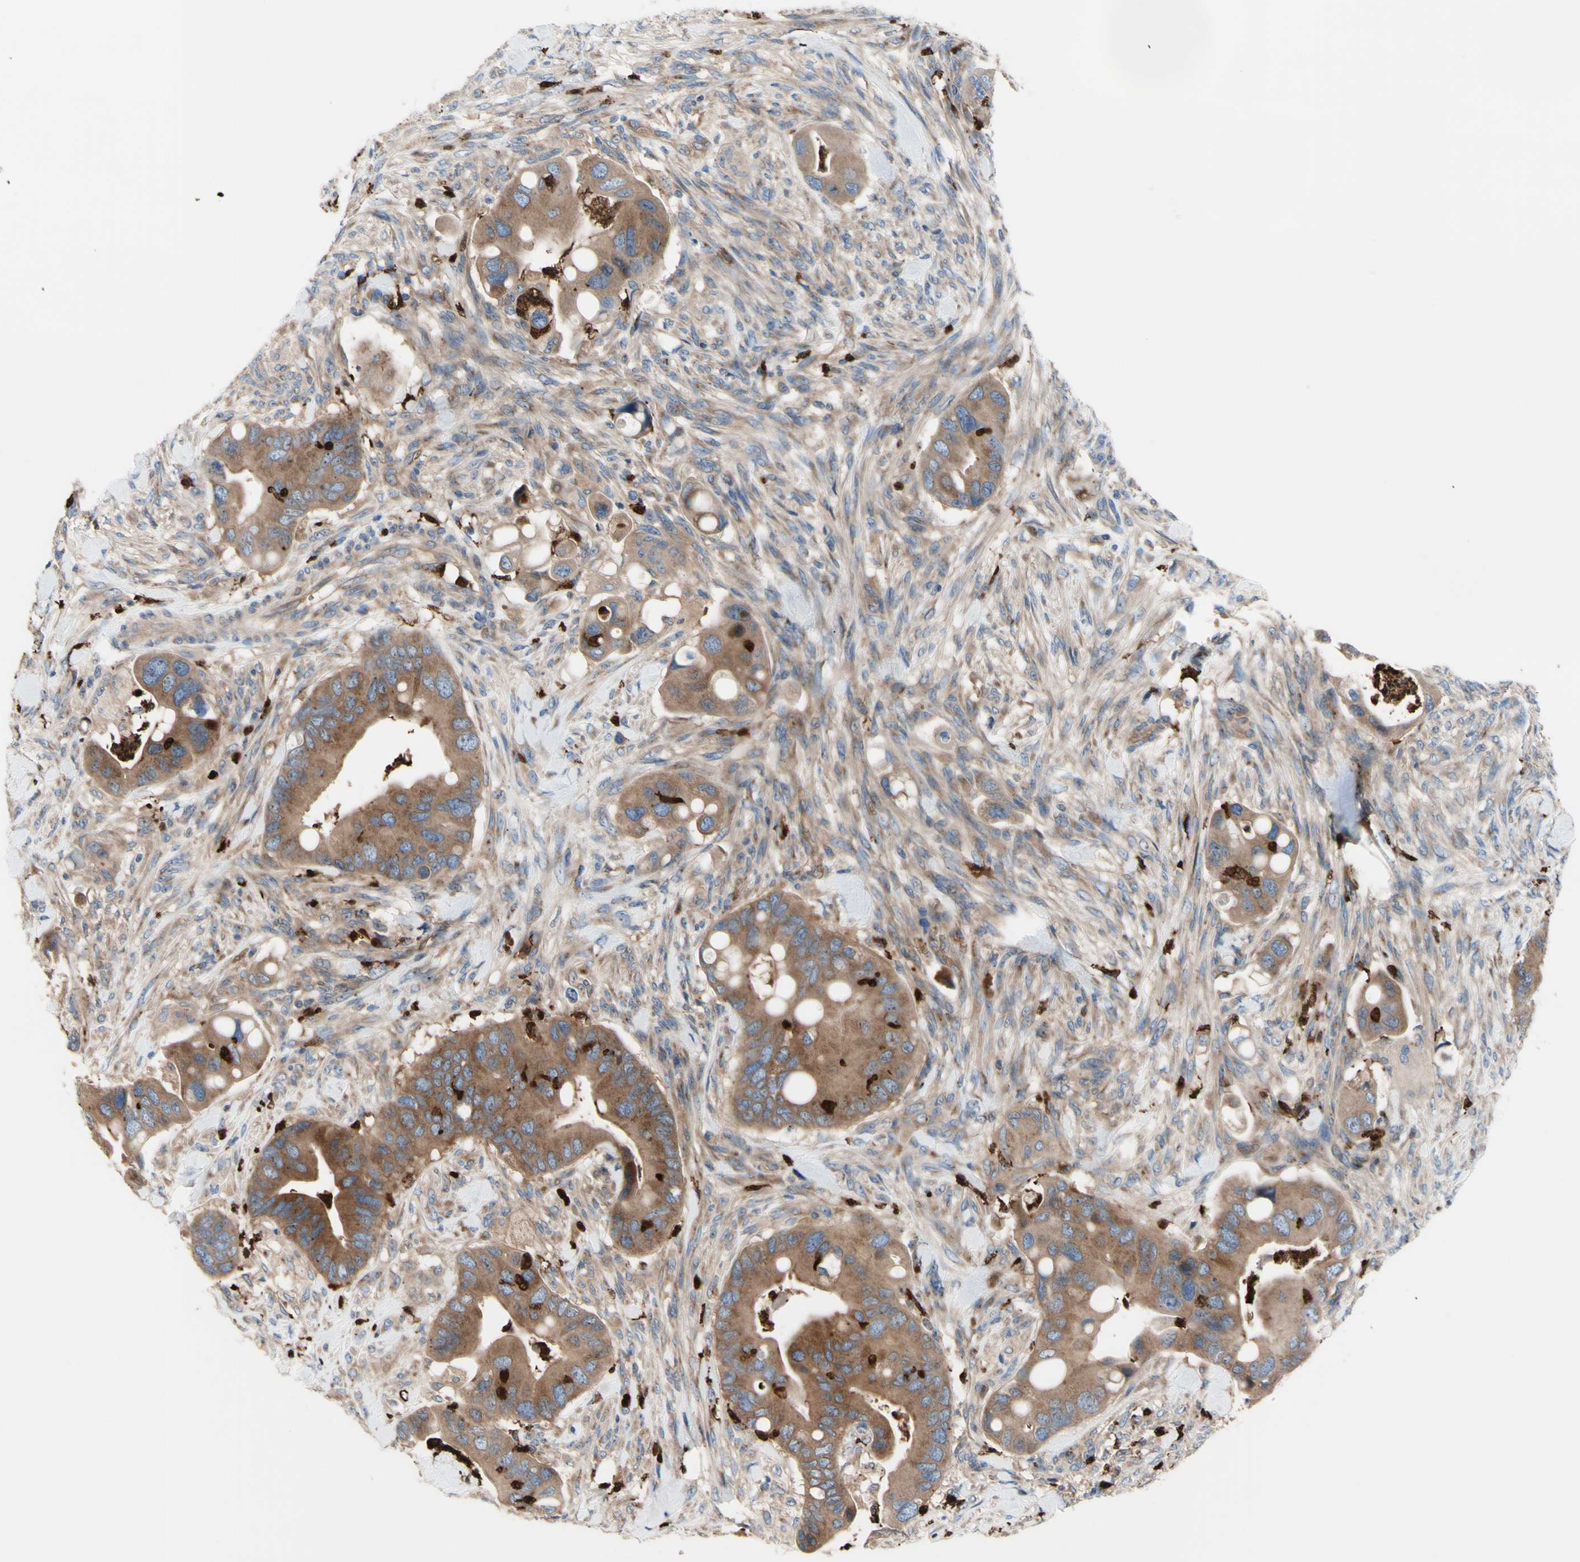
{"staining": {"intensity": "strong", "quantity": "25%-75%", "location": "cytoplasmic/membranous"}, "tissue": "colorectal cancer", "cell_type": "Tumor cells", "image_type": "cancer", "snomed": [{"axis": "morphology", "description": "Adenocarcinoma, NOS"}, {"axis": "topography", "description": "Rectum"}], "caption": "A high-resolution micrograph shows immunohistochemistry (IHC) staining of adenocarcinoma (colorectal), which reveals strong cytoplasmic/membranous staining in about 25%-75% of tumor cells. The staining was performed using DAB, with brown indicating positive protein expression. Nuclei are stained blue with hematoxylin.", "gene": "USP9X", "patient": {"sex": "female", "age": 57}}